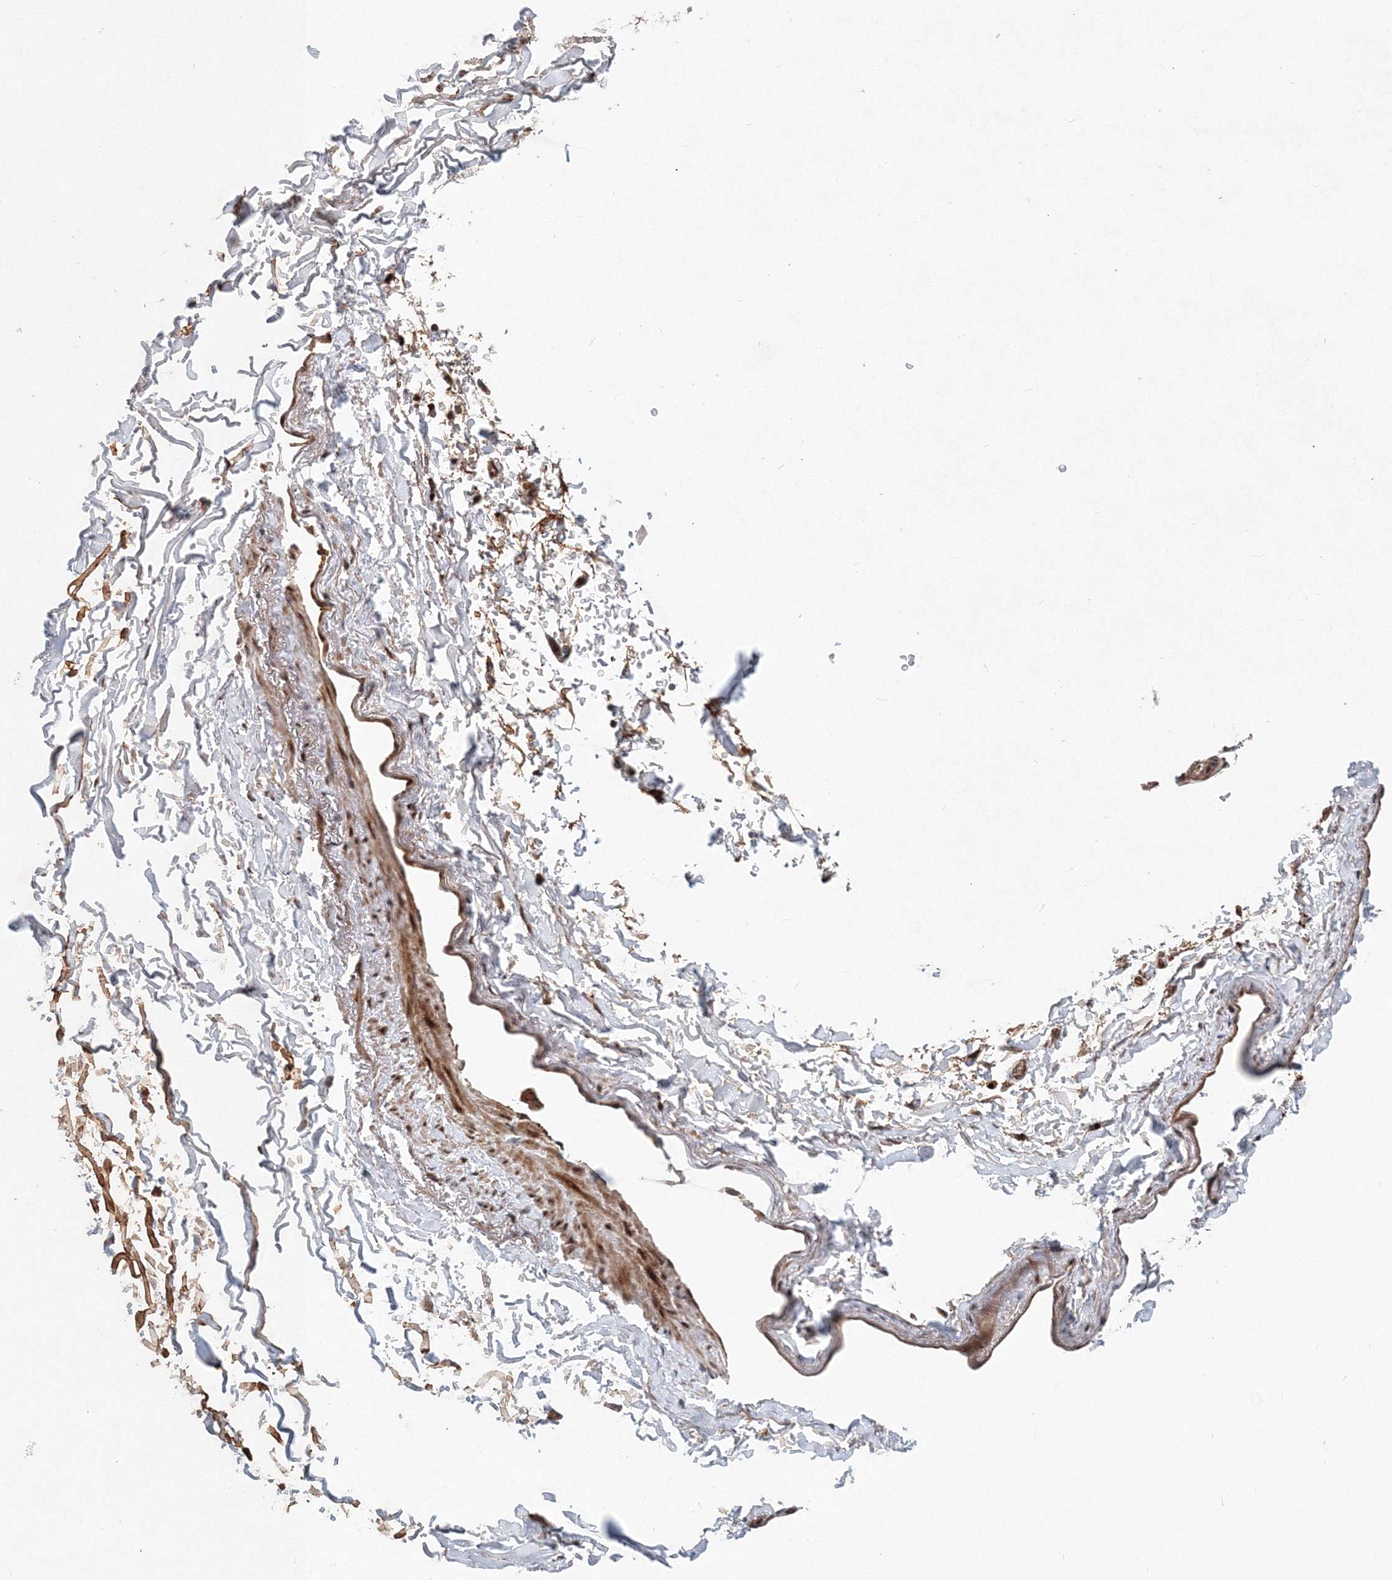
{"staining": {"intensity": "moderate", "quantity": ">75%", "location": "cytoplasmic/membranous"}, "tissue": "adipose tissue", "cell_type": "Adipocytes", "image_type": "normal", "snomed": [{"axis": "morphology", "description": "Normal tissue, NOS"}, {"axis": "topography", "description": "Cartilage tissue"}, {"axis": "topography", "description": "Bronchus"}], "caption": "The photomicrograph shows a brown stain indicating the presence of a protein in the cytoplasmic/membranous of adipocytes in adipose tissue. (DAB = brown stain, brightfield microscopy at high magnification).", "gene": "ANKAR", "patient": {"sex": "female", "age": 73}}